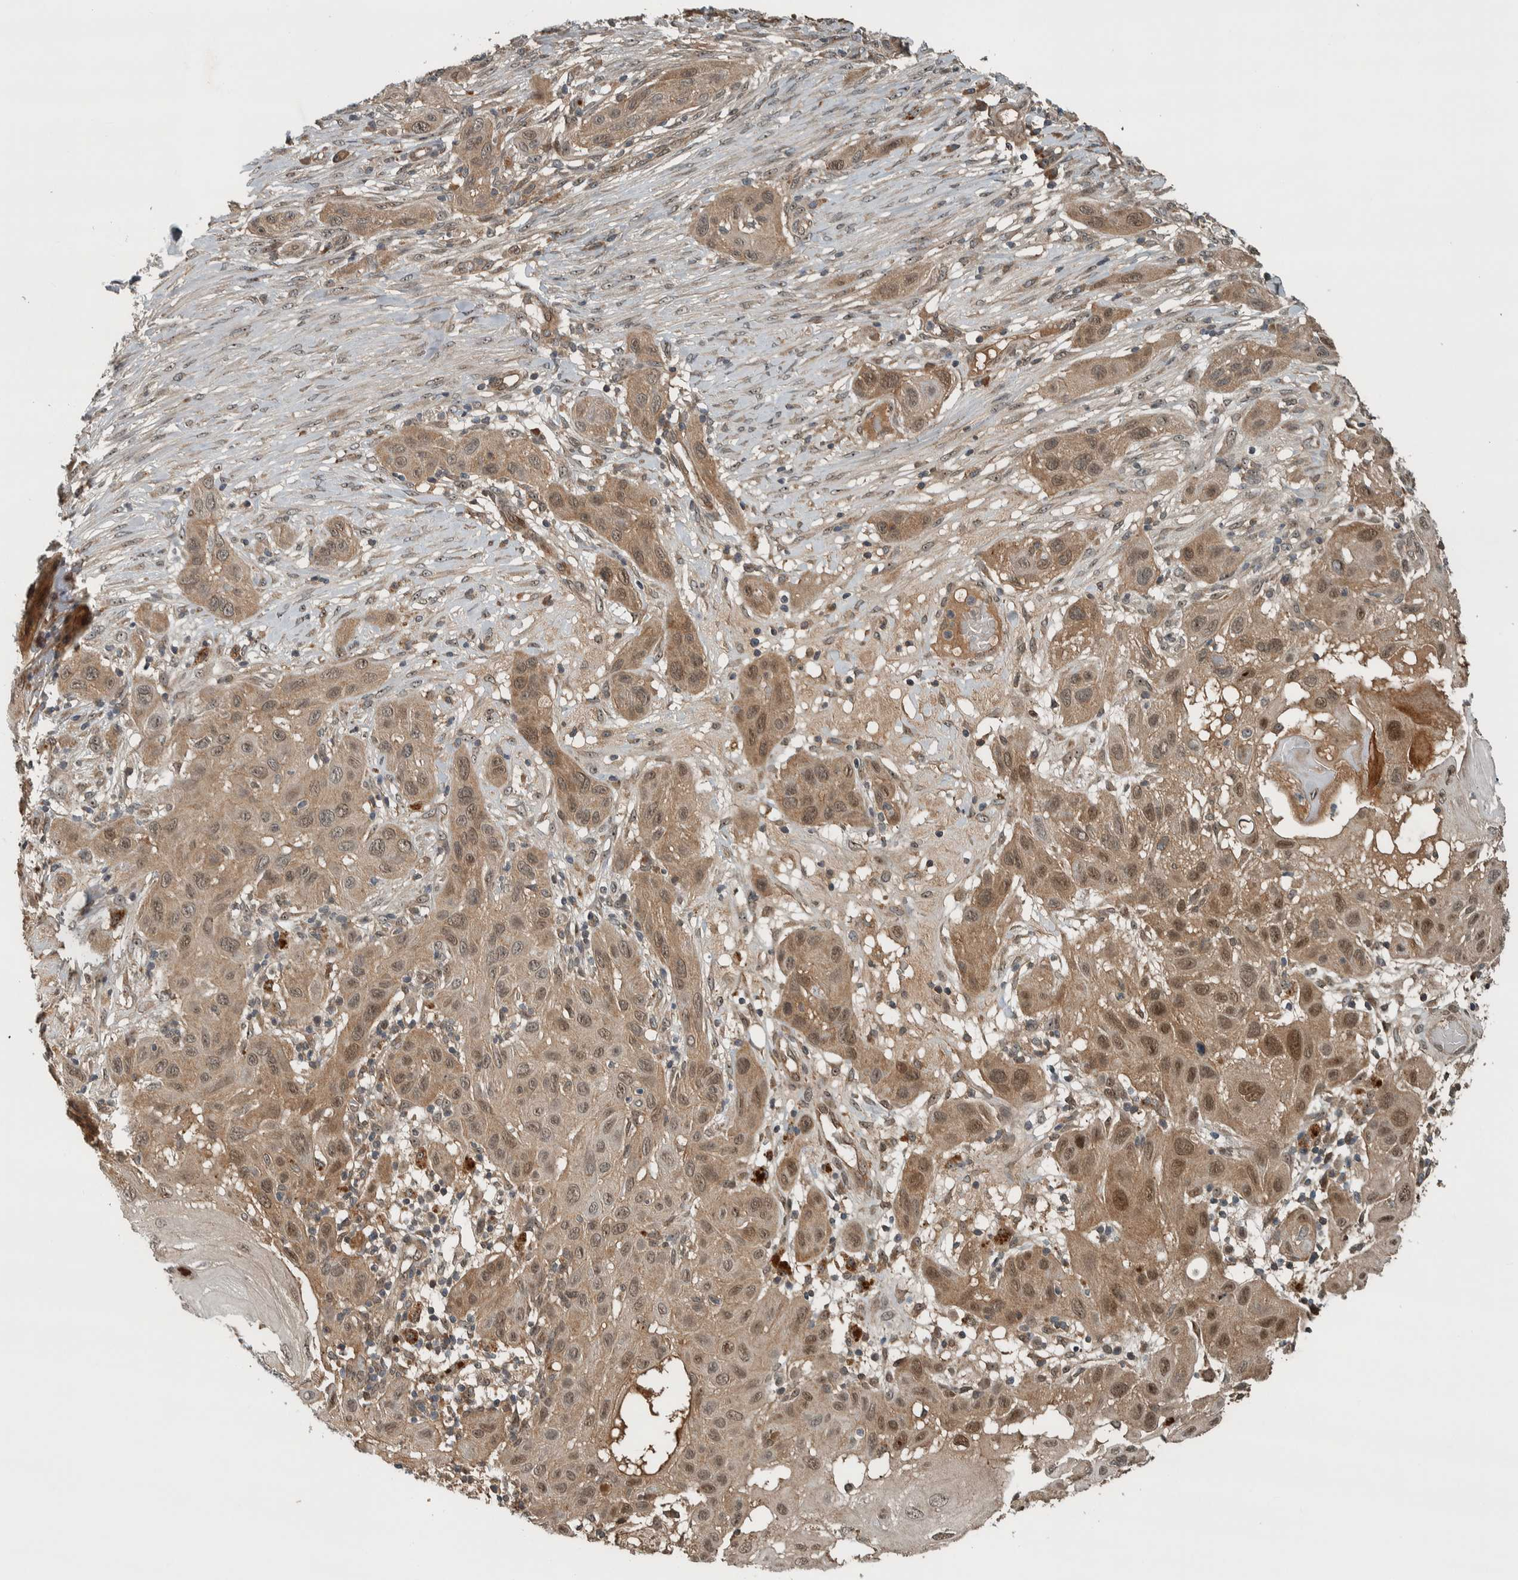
{"staining": {"intensity": "strong", "quantity": "25%-75%", "location": "cytoplasmic/membranous,nuclear"}, "tissue": "skin cancer", "cell_type": "Tumor cells", "image_type": "cancer", "snomed": [{"axis": "morphology", "description": "Squamous cell carcinoma, NOS"}, {"axis": "topography", "description": "Skin"}], "caption": "An immunohistochemistry histopathology image of tumor tissue is shown. Protein staining in brown shows strong cytoplasmic/membranous and nuclear positivity in skin cancer within tumor cells. The protein is shown in brown color, while the nuclei are stained blue.", "gene": "XPO5", "patient": {"sex": "female", "age": 96}}